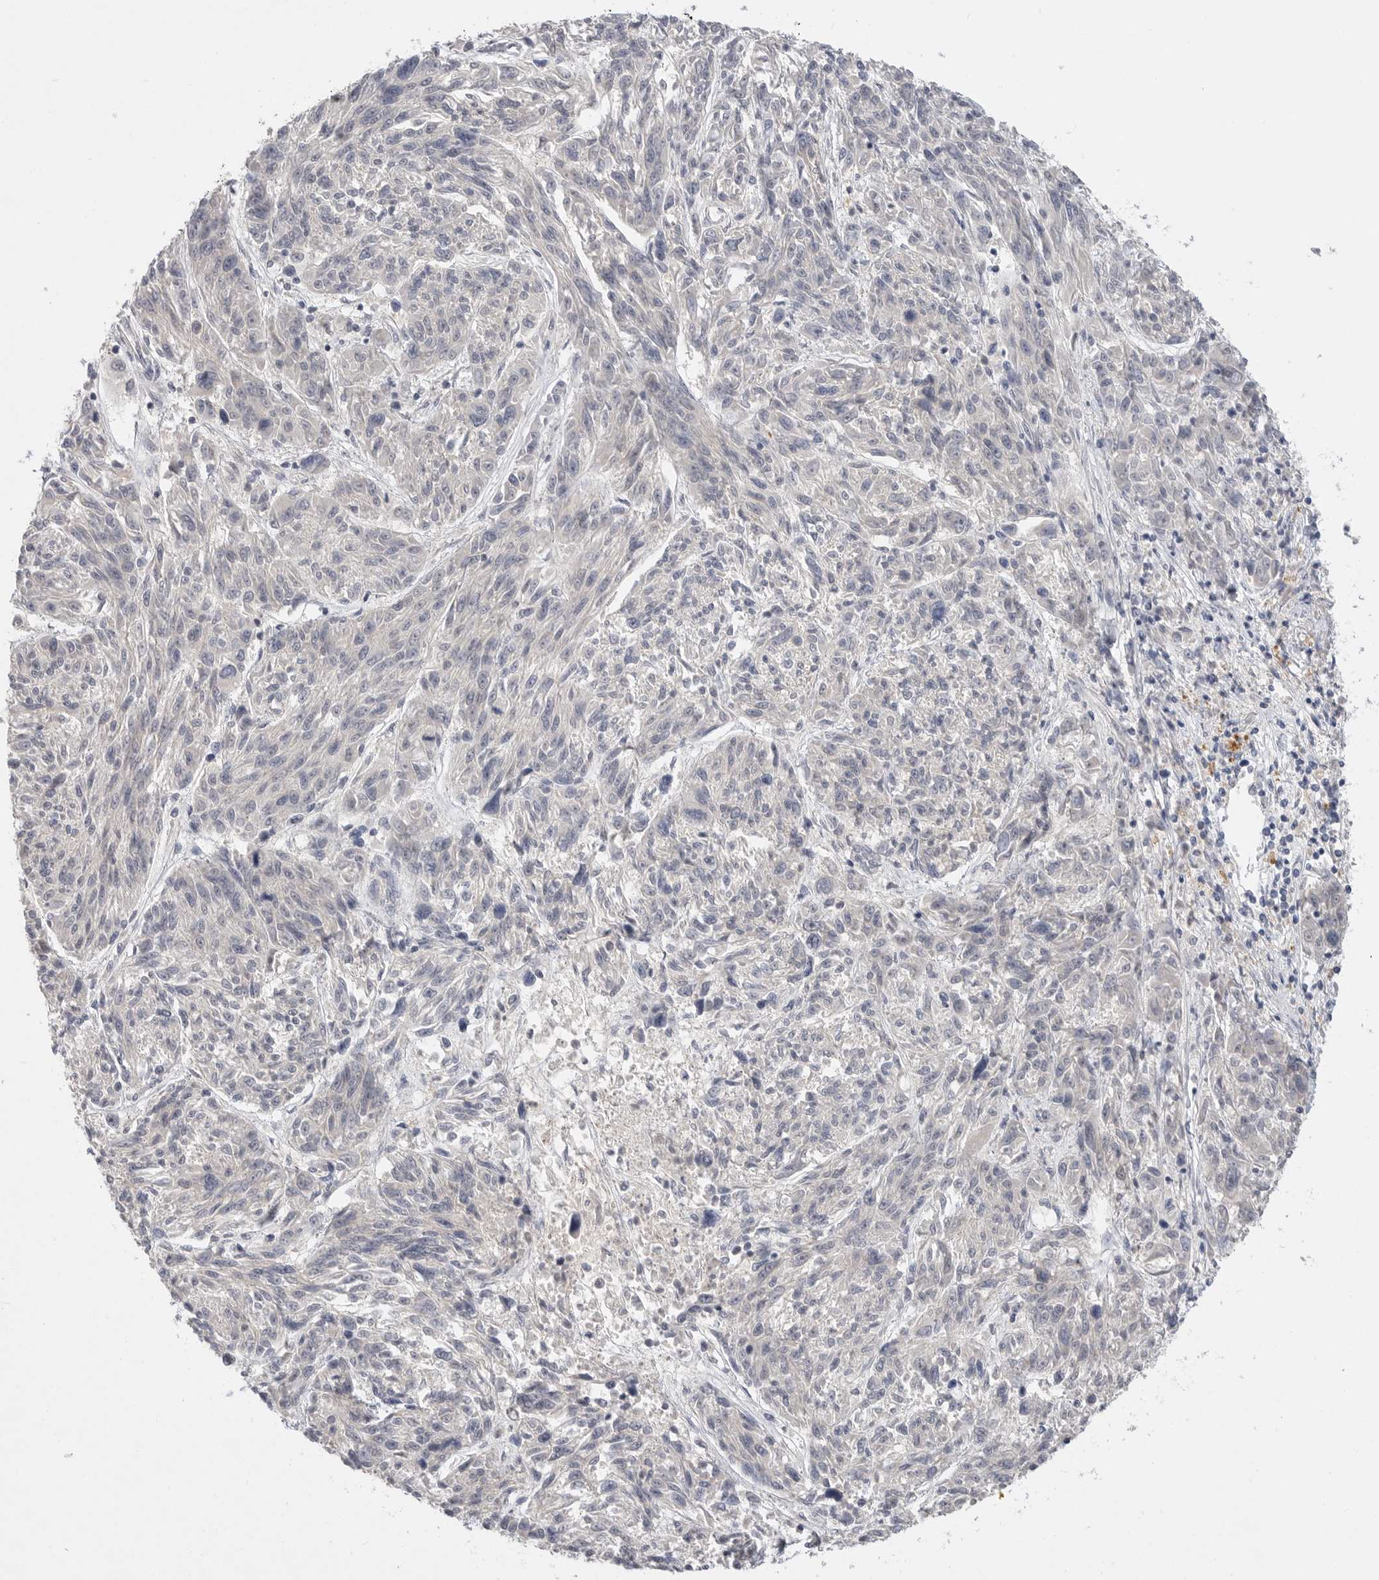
{"staining": {"intensity": "negative", "quantity": "none", "location": "none"}, "tissue": "melanoma", "cell_type": "Tumor cells", "image_type": "cancer", "snomed": [{"axis": "morphology", "description": "Malignant melanoma, NOS"}, {"axis": "topography", "description": "Skin"}], "caption": "Tumor cells show no significant protein expression in melanoma.", "gene": "ITGAD", "patient": {"sex": "male", "age": 53}}